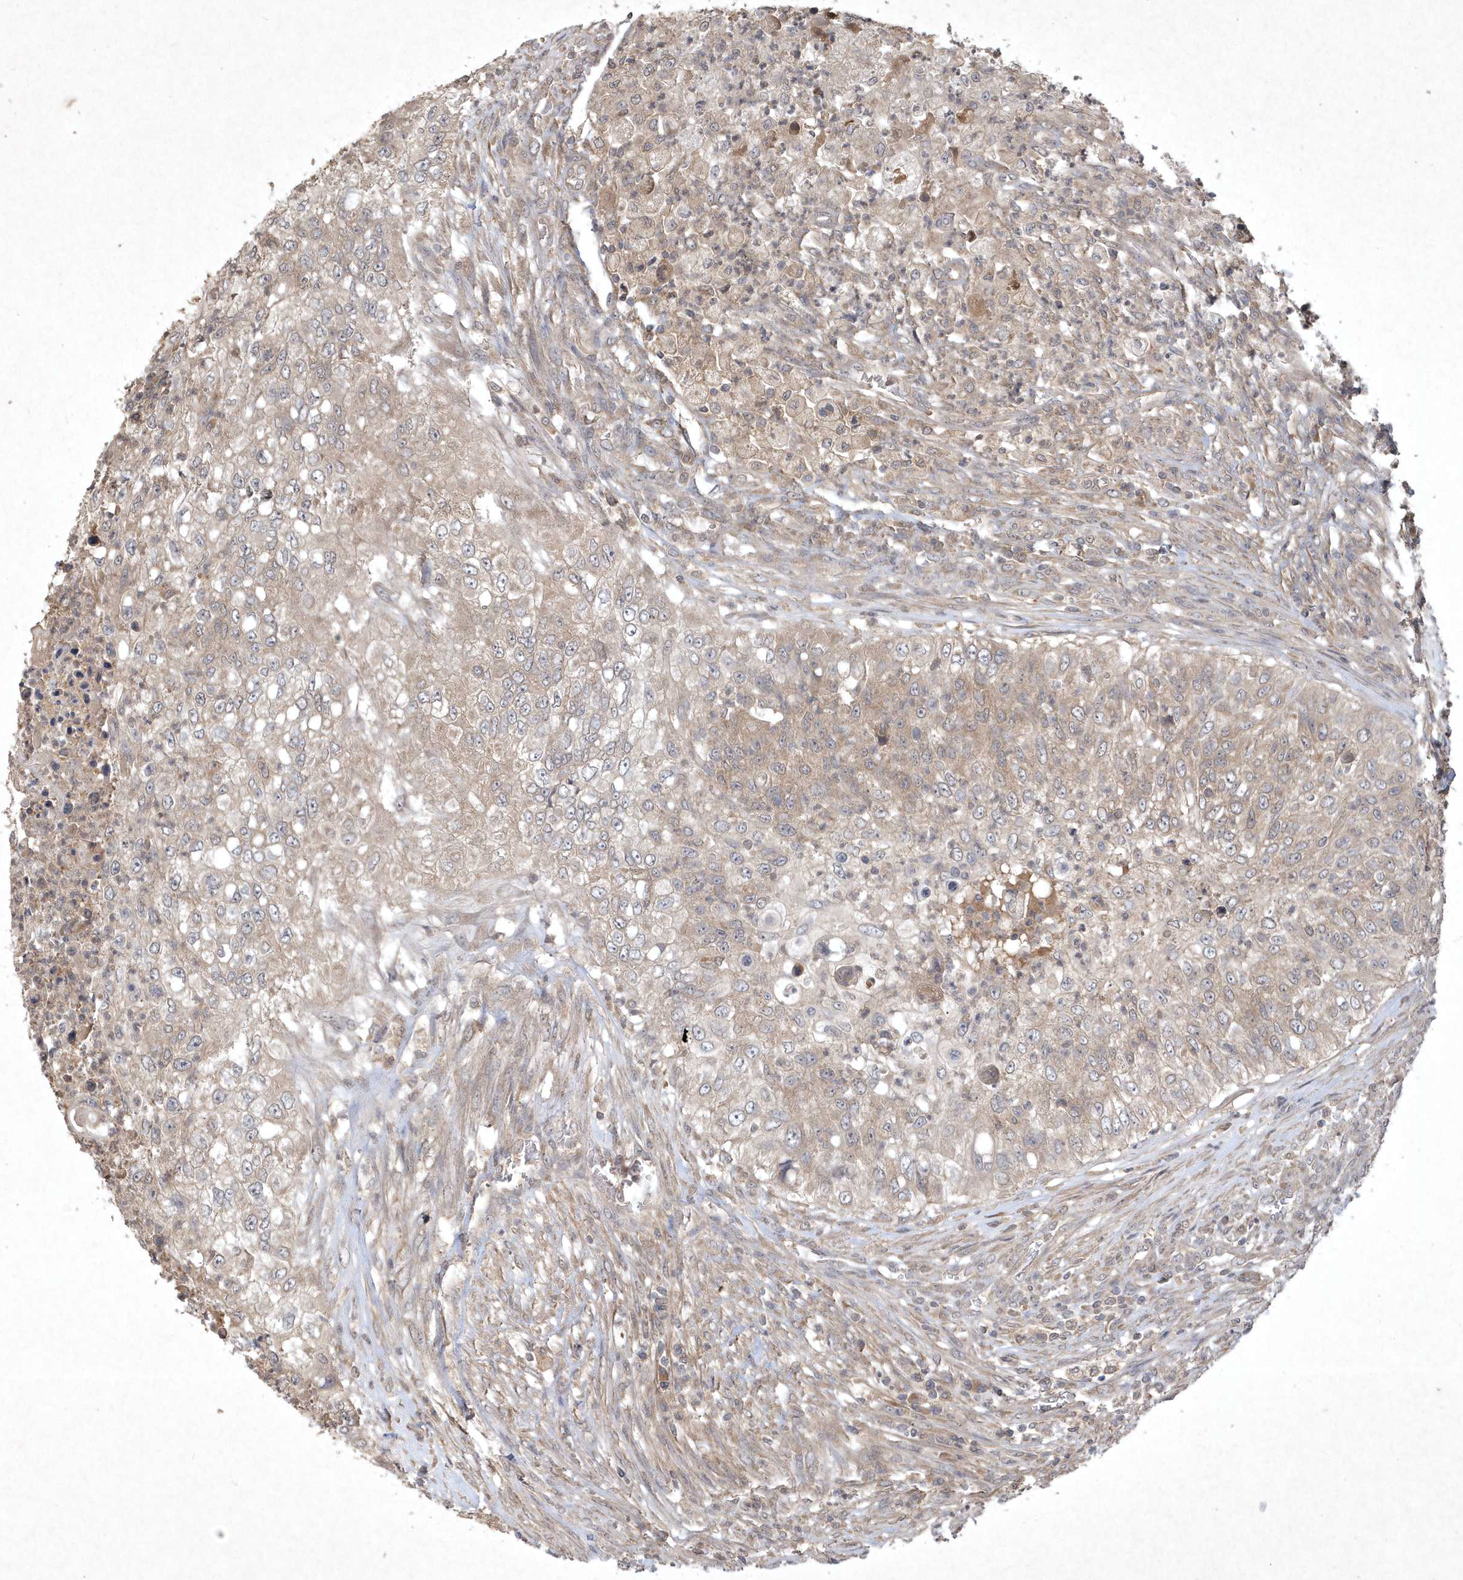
{"staining": {"intensity": "weak", "quantity": "<25%", "location": "cytoplasmic/membranous"}, "tissue": "urothelial cancer", "cell_type": "Tumor cells", "image_type": "cancer", "snomed": [{"axis": "morphology", "description": "Urothelial carcinoma, High grade"}, {"axis": "topography", "description": "Urinary bladder"}], "caption": "Urothelial carcinoma (high-grade) was stained to show a protein in brown. There is no significant staining in tumor cells.", "gene": "AKR7A2", "patient": {"sex": "female", "age": 60}}